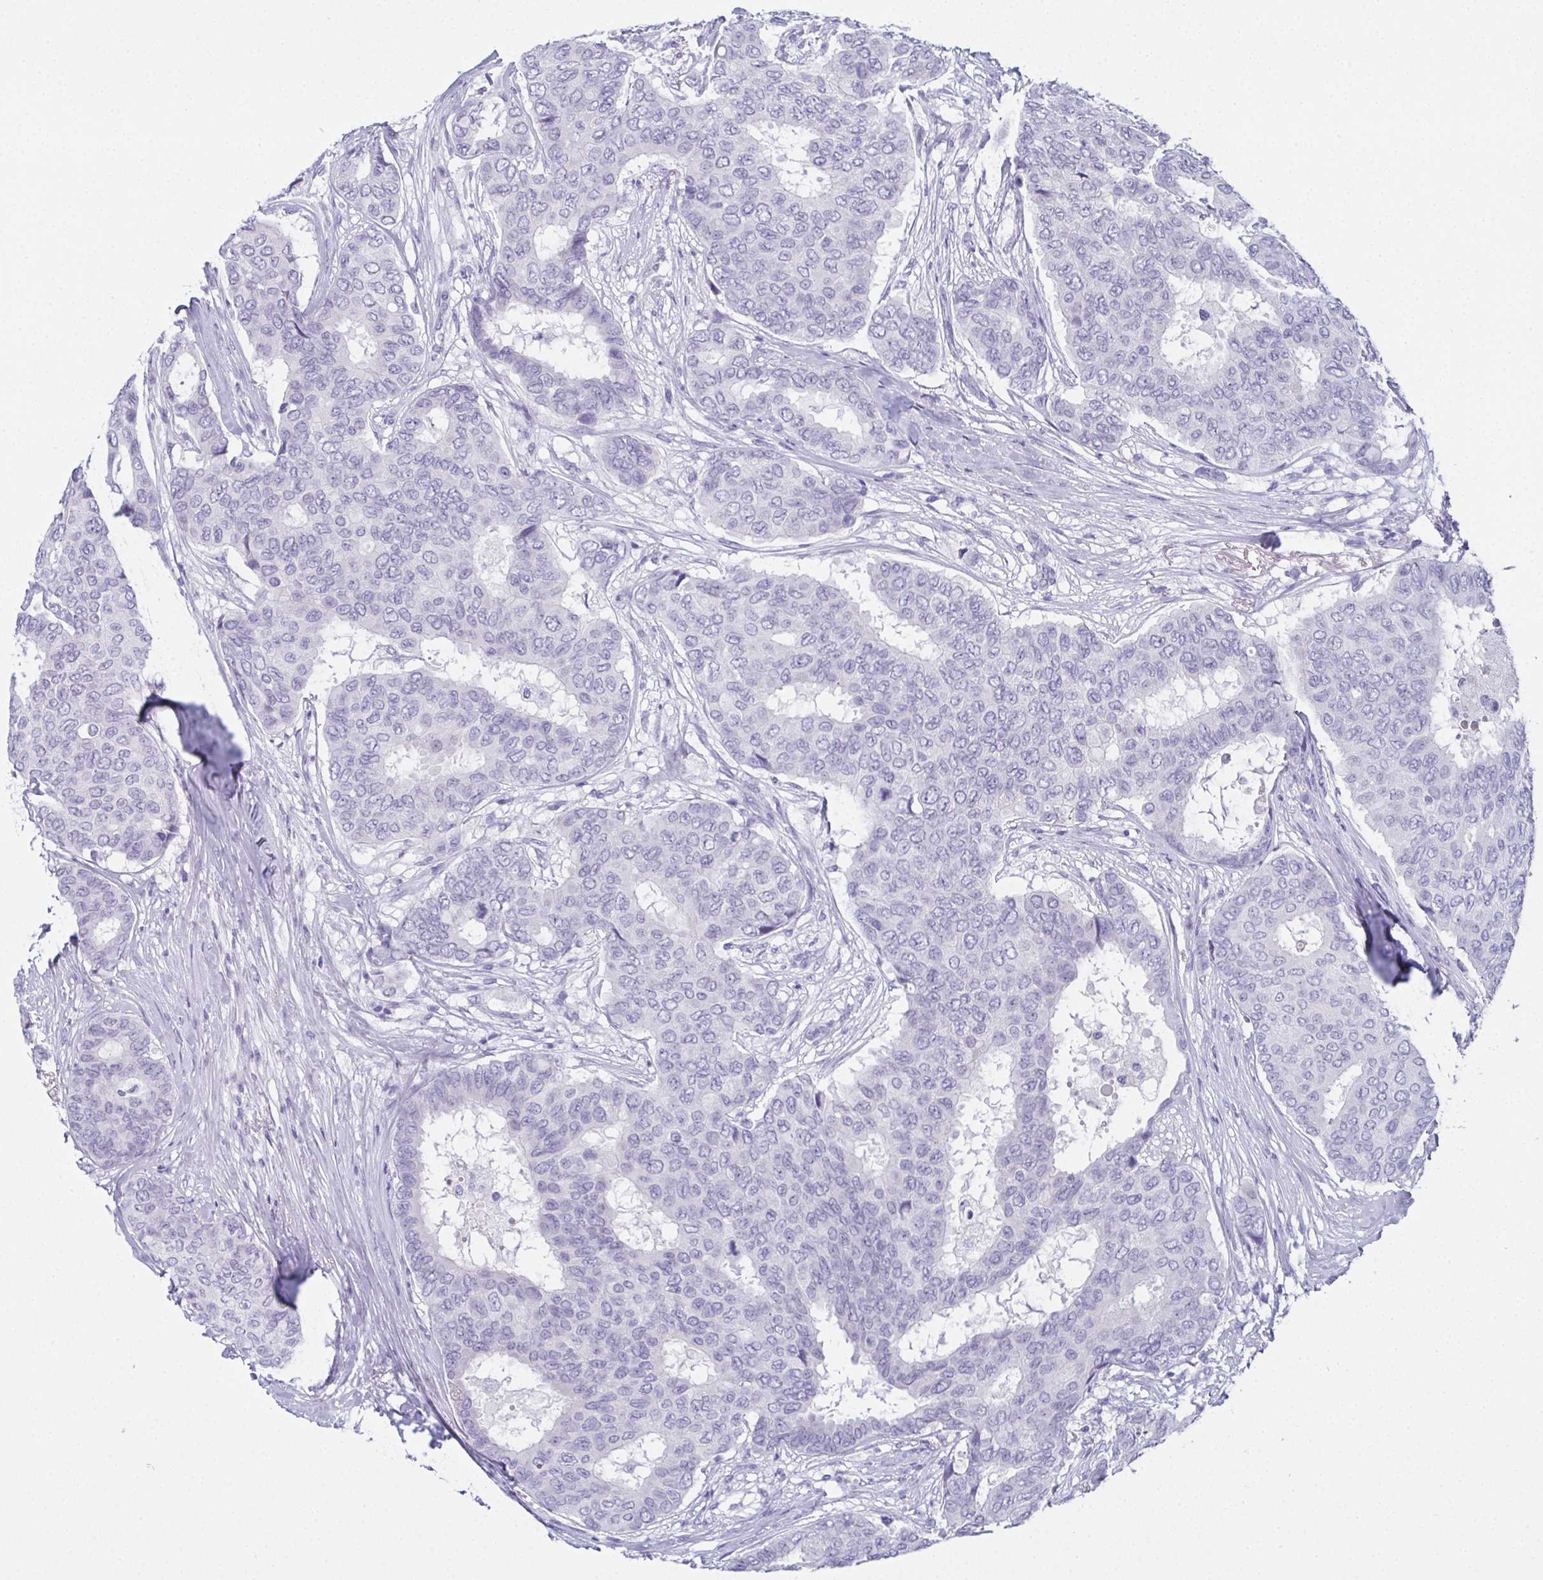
{"staining": {"intensity": "negative", "quantity": "none", "location": "none"}, "tissue": "breast cancer", "cell_type": "Tumor cells", "image_type": "cancer", "snomed": [{"axis": "morphology", "description": "Duct carcinoma"}, {"axis": "topography", "description": "Breast"}], "caption": "IHC micrograph of human breast cancer stained for a protein (brown), which reveals no positivity in tumor cells.", "gene": "SLC36A2", "patient": {"sex": "female", "age": 75}}